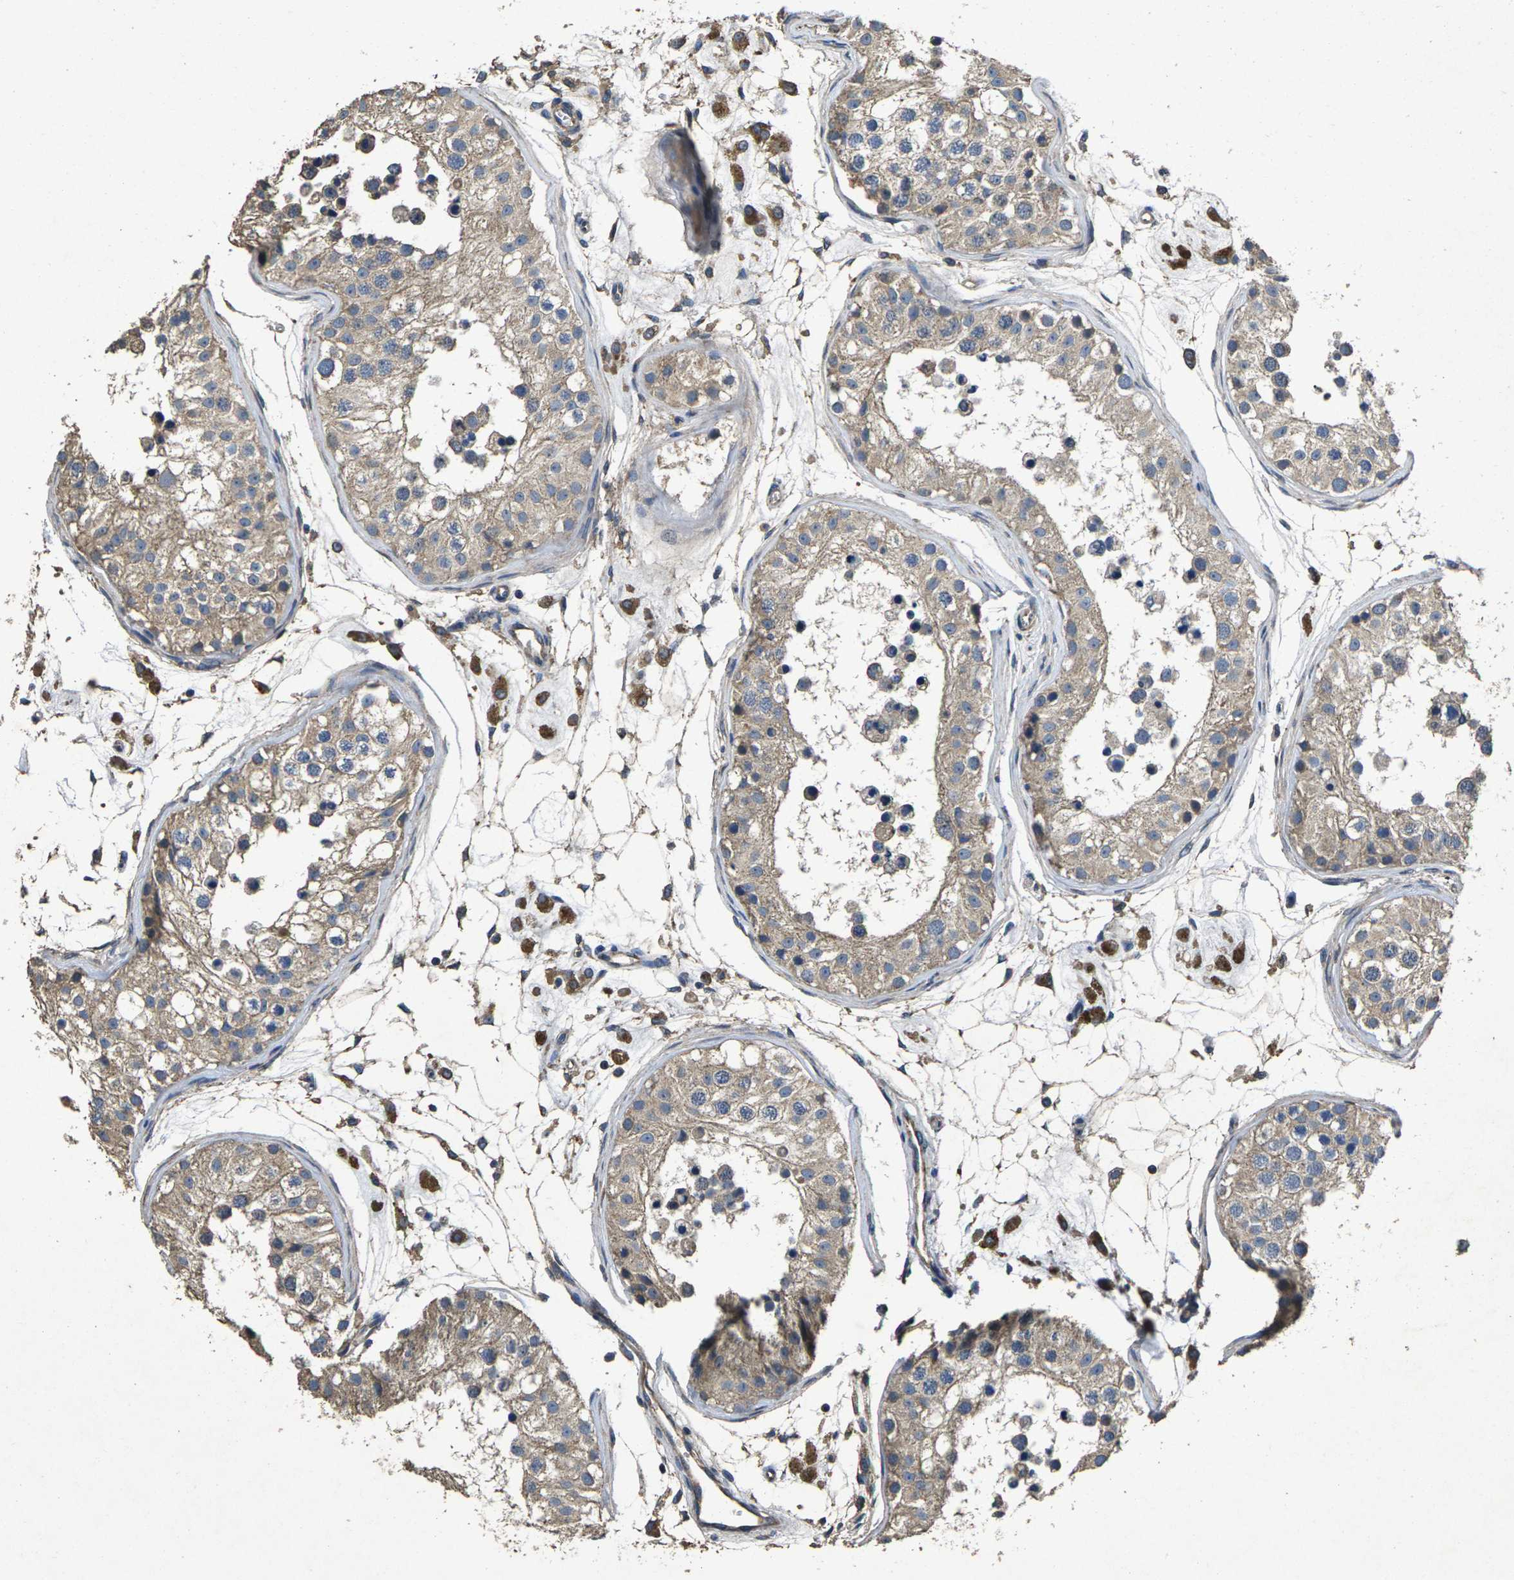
{"staining": {"intensity": "weak", "quantity": ">75%", "location": "cytoplasmic/membranous"}, "tissue": "testis", "cell_type": "Cells in seminiferous ducts", "image_type": "normal", "snomed": [{"axis": "morphology", "description": "Normal tissue, NOS"}, {"axis": "morphology", "description": "Adenocarcinoma, metastatic, NOS"}, {"axis": "topography", "description": "Testis"}], "caption": "Protein expression by immunohistochemistry exhibits weak cytoplasmic/membranous staining in approximately >75% of cells in seminiferous ducts in normal testis. (Brightfield microscopy of DAB IHC at high magnification).", "gene": "B4GAT1", "patient": {"sex": "male", "age": 26}}